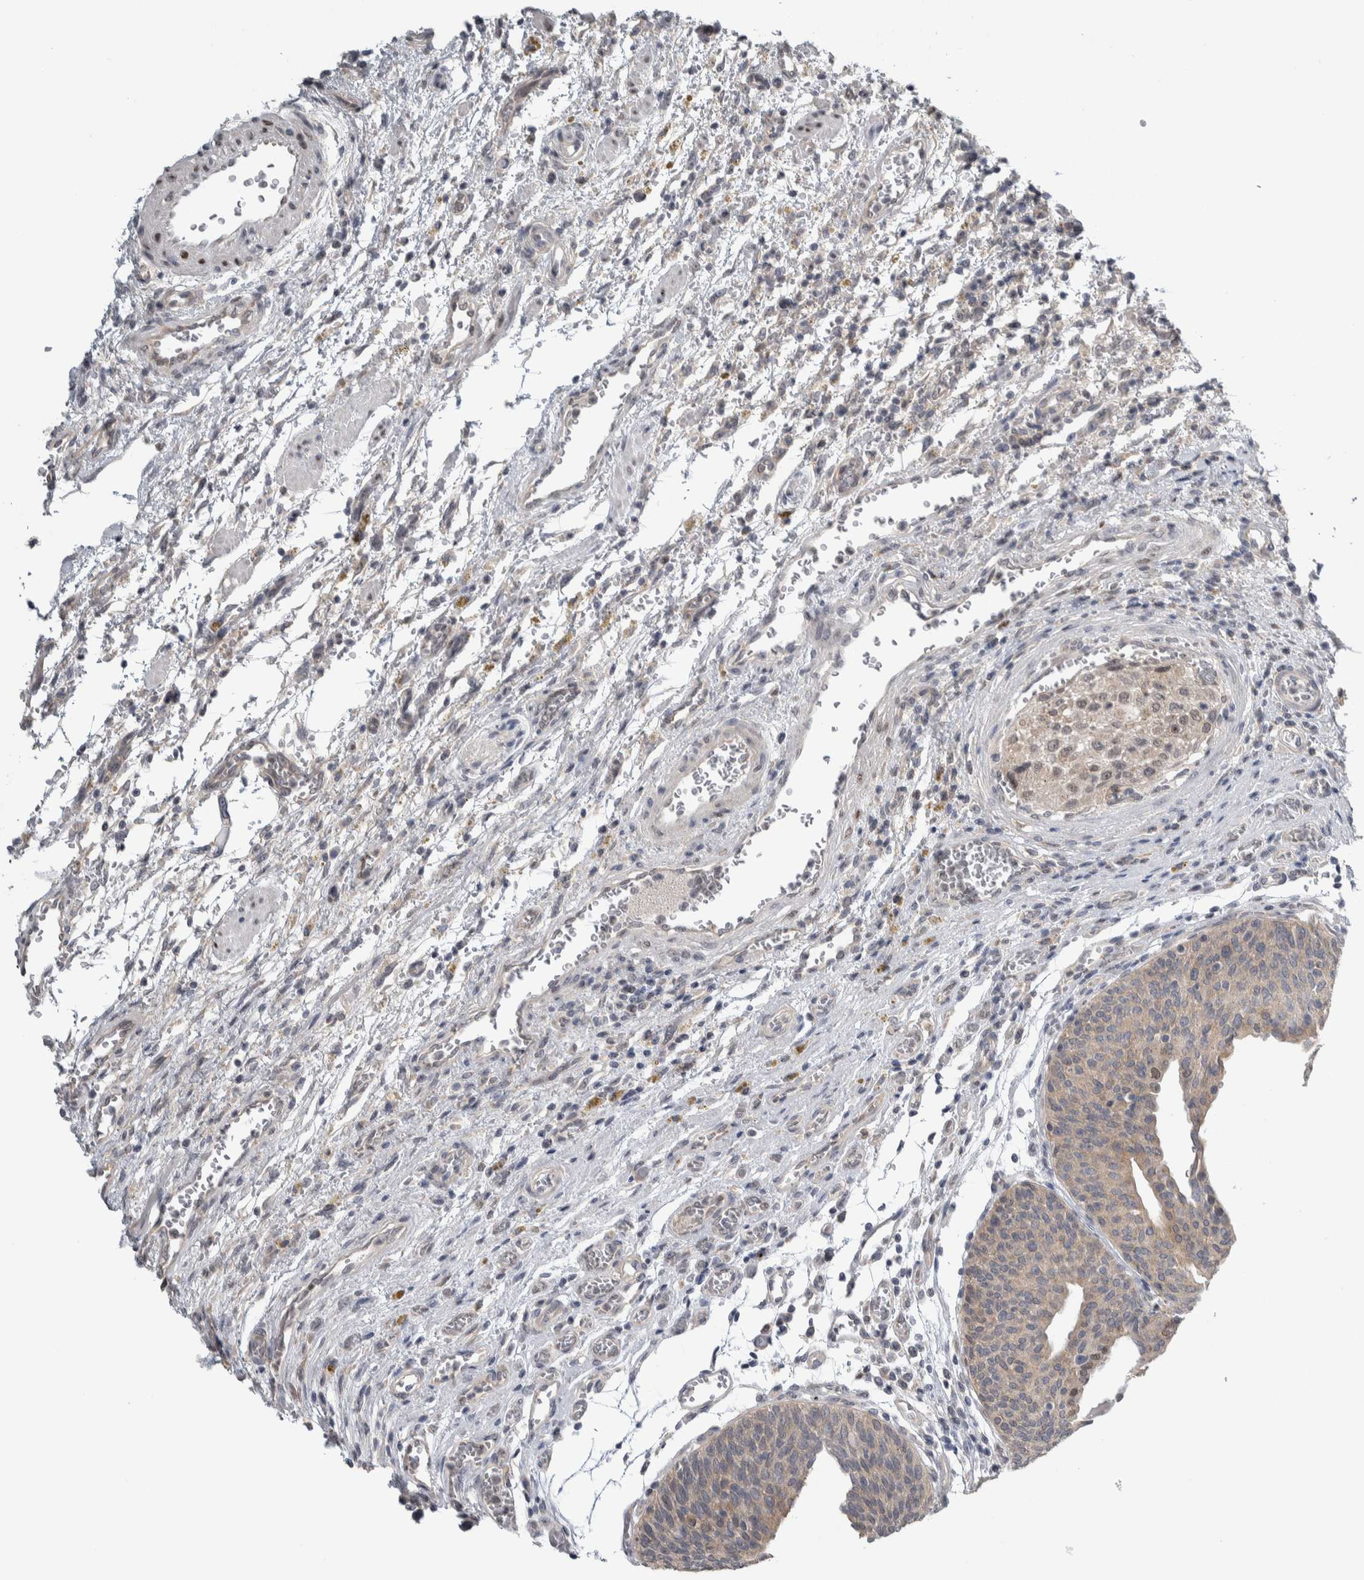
{"staining": {"intensity": "weak", "quantity": "25%-75%", "location": "cytoplasmic/membranous"}, "tissue": "urothelial cancer", "cell_type": "Tumor cells", "image_type": "cancer", "snomed": [{"axis": "morphology", "description": "Urothelial carcinoma, Low grade"}, {"axis": "morphology", "description": "Urothelial carcinoma, High grade"}, {"axis": "topography", "description": "Urinary bladder"}], "caption": "Protein staining of urothelial cancer tissue shows weak cytoplasmic/membranous expression in about 25%-75% of tumor cells.", "gene": "TAX1BP1", "patient": {"sex": "male", "age": 35}}